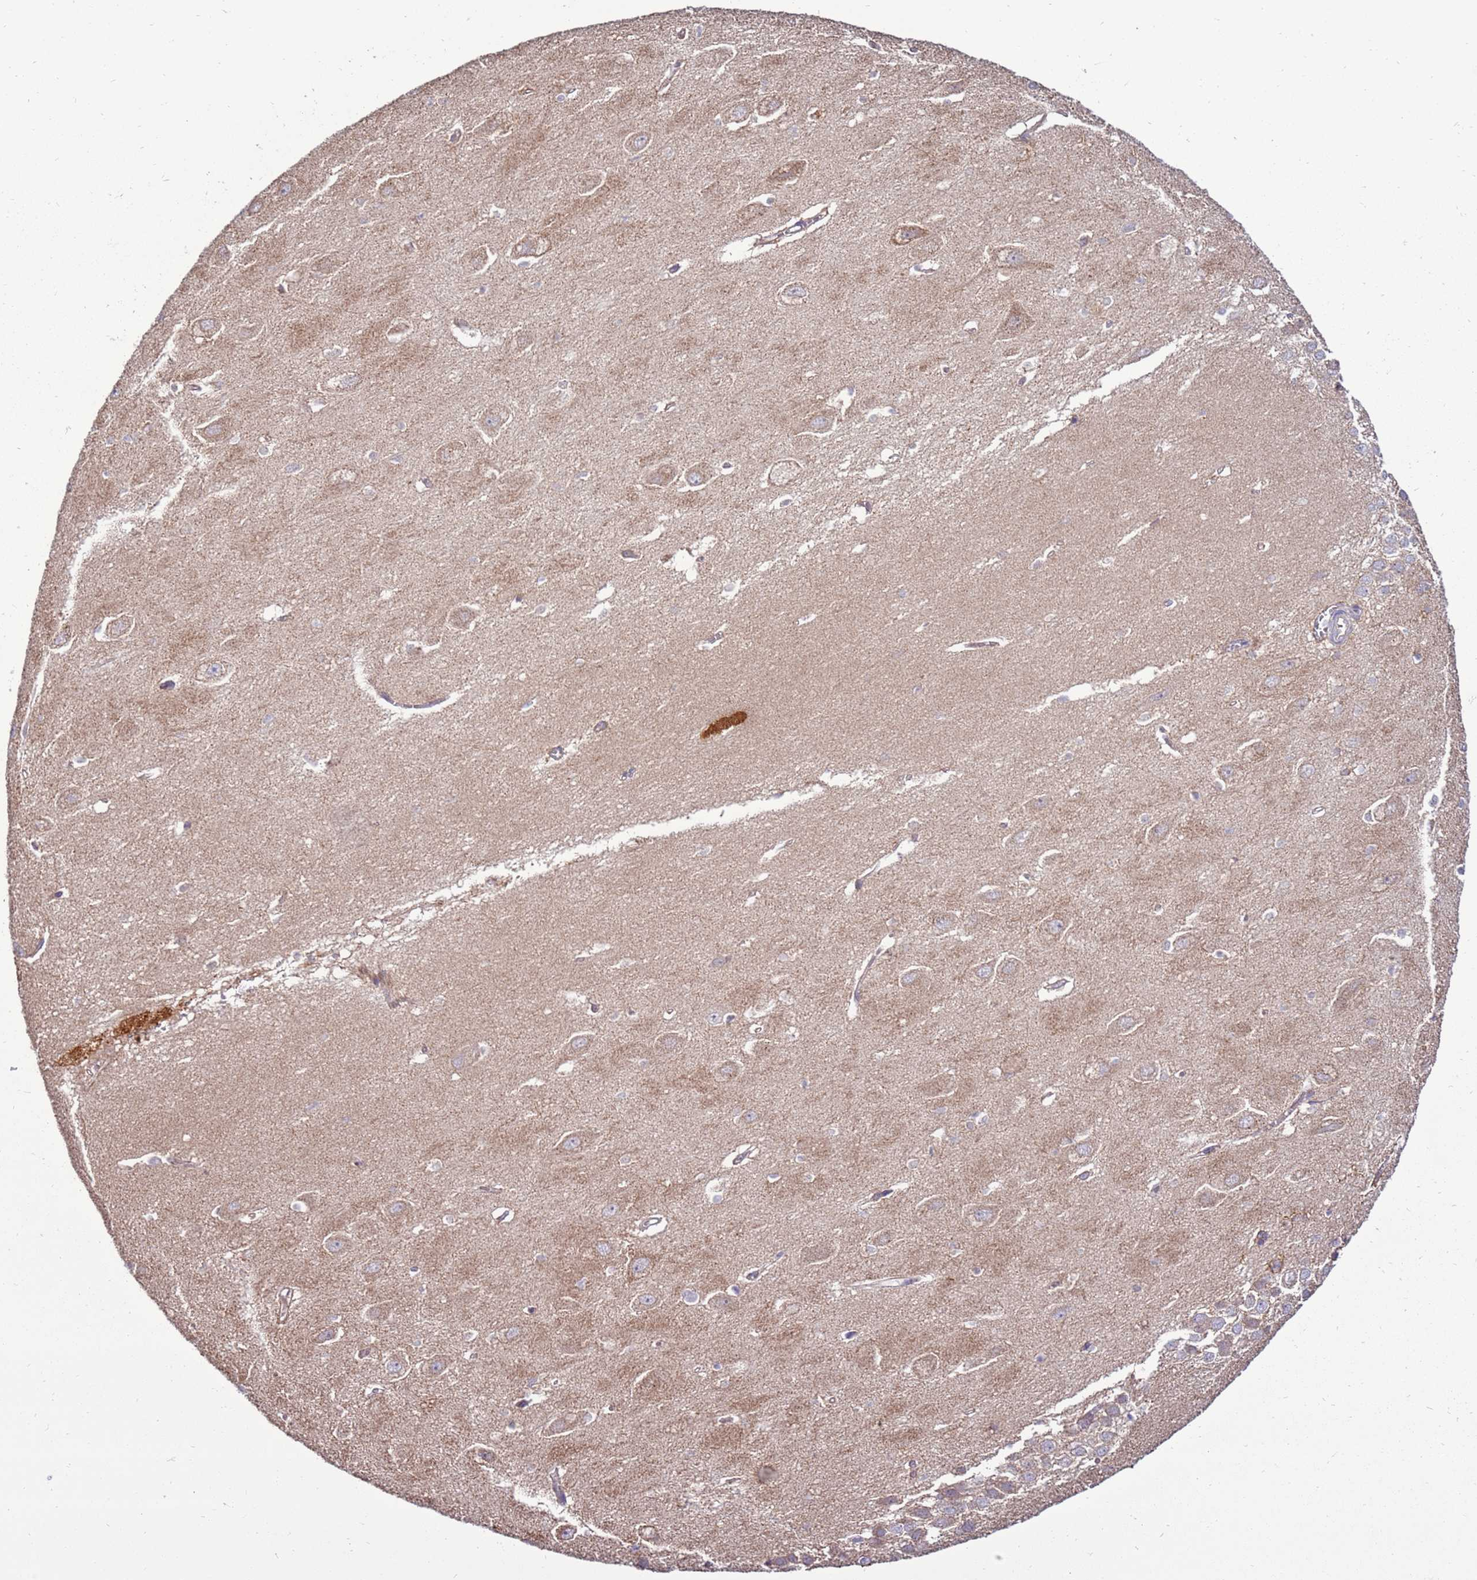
{"staining": {"intensity": "weak", "quantity": "<25%", "location": "cytoplasmic/membranous"}, "tissue": "hippocampus", "cell_type": "Glial cells", "image_type": "normal", "snomed": [{"axis": "morphology", "description": "Normal tissue, NOS"}, {"axis": "topography", "description": "Hippocampus"}], "caption": "IHC photomicrograph of normal hippocampus: human hippocampus stained with DAB reveals no significant protein positivity in glial cells.", "gene": "TRAPPC4", "patient": {"sex": "female", "age": 64}}